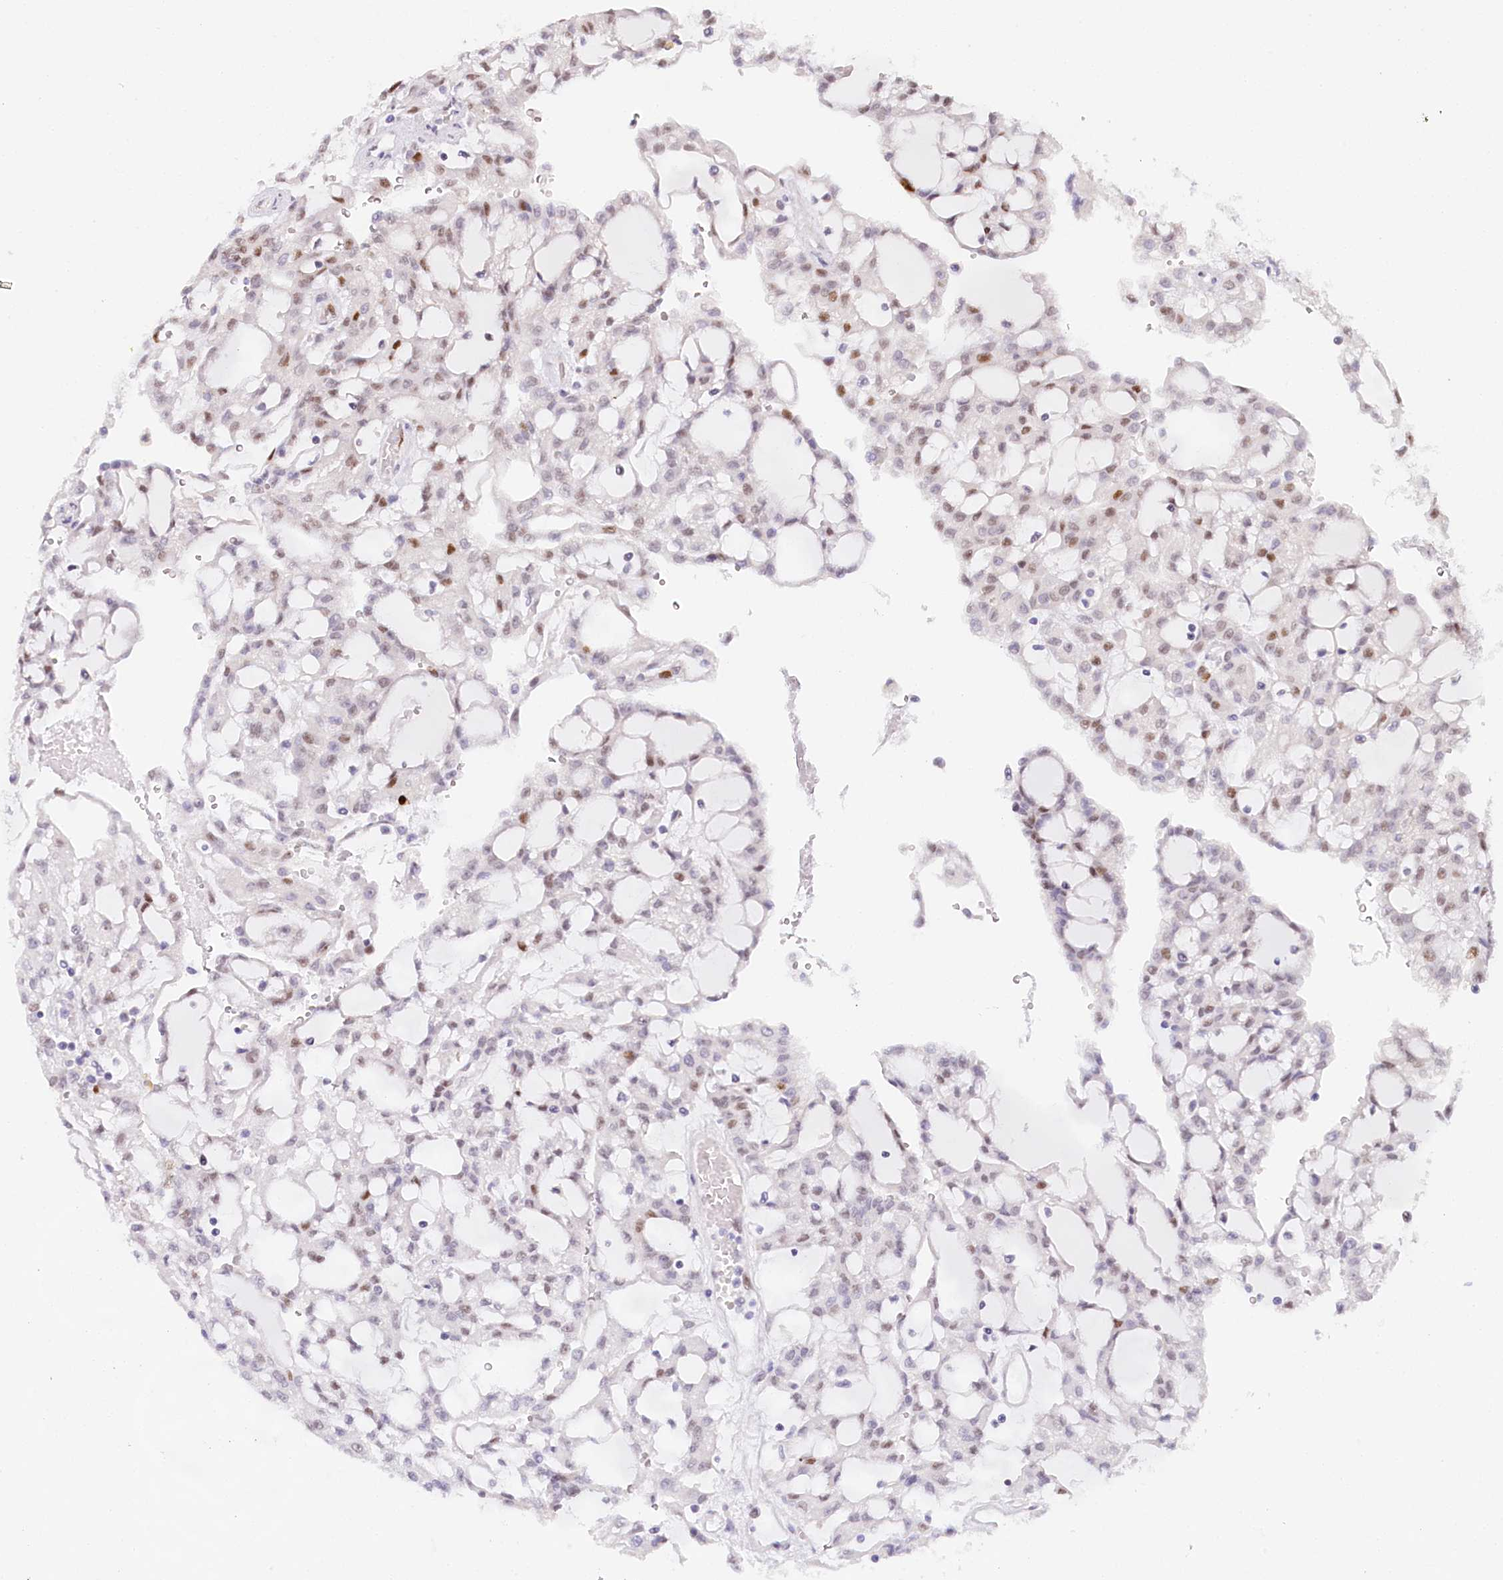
{"staining": {"intensity": "moderate", "quantity": "25%-75%", "location": "nuclear"}, "tissue": "renal cancer", "cell_type": "Tumor cells", "image_type": "cancer", "snomed": [{"axis": "morphology", "description": "Adenocarcinoma, NOS"}, {"axis": "topography", "description": "Kidney"}], "caption": "Immunohistochemical staining of renal adenocarcinoma displays medium levels of moderate nuclear protein expression in about 25%-75% of tumor cells.", "gene": "TP53", "patient": {"sex": "male", "age": 63}}